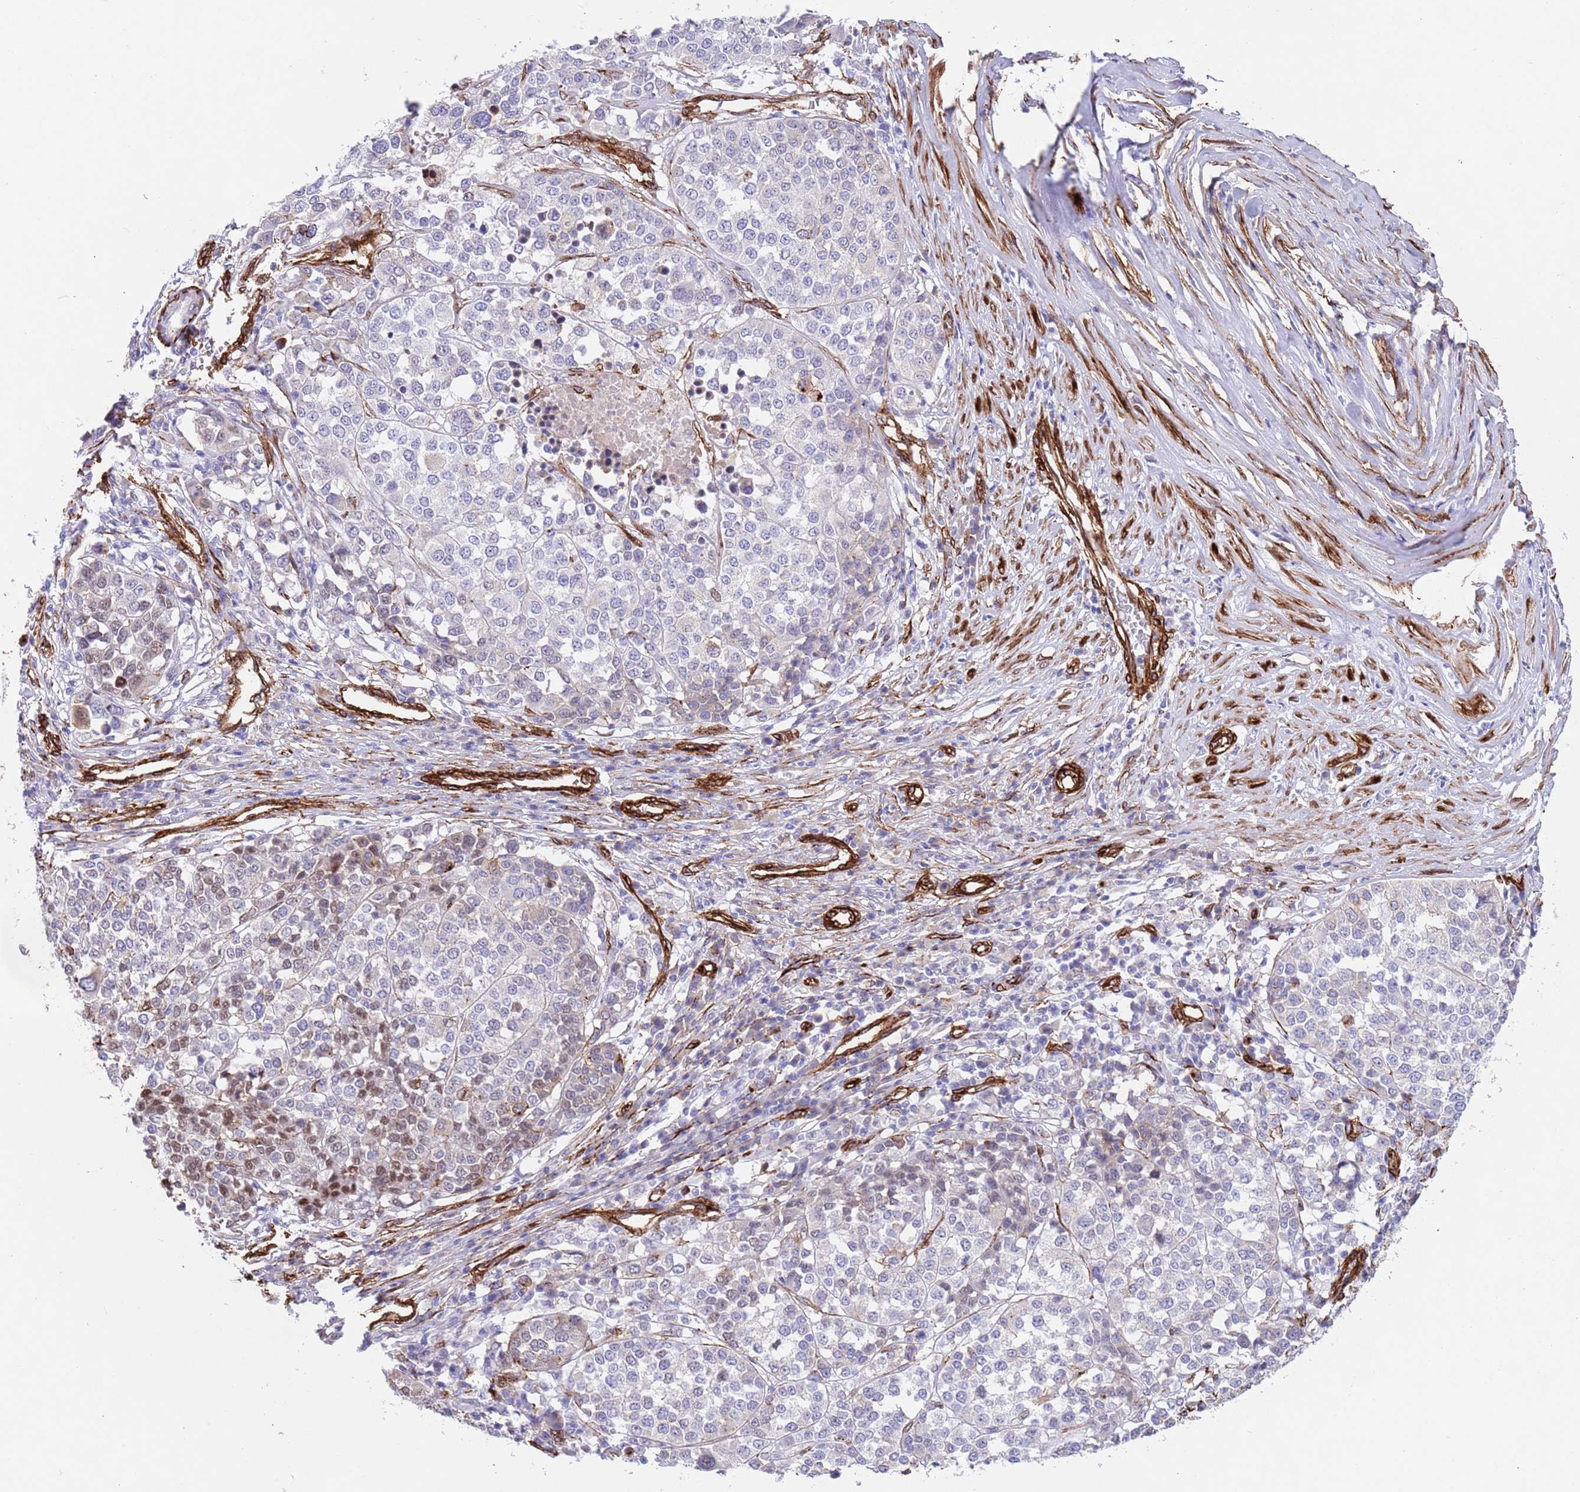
{"staining": {"intensity": "moderate", "quantity": "<25%", "location": "nuclear"}, "tissue": "melanoma", "cell_type": "Tumor cells", "image_type": "cancer", "snomed": [{"axis": "morphology", "description": "Malignant melanoma, Metastatic site"}, {"axis": "topography", "description": "Lymph node"}], "caption": "Approximately <25% of tumor cells in human melanoma demonstrate moderate nuclear protein positivity as visualized by brown immunohistochemical staining.", "gene": "CAV2", "patient": {"sex": "male", "age": 44}}